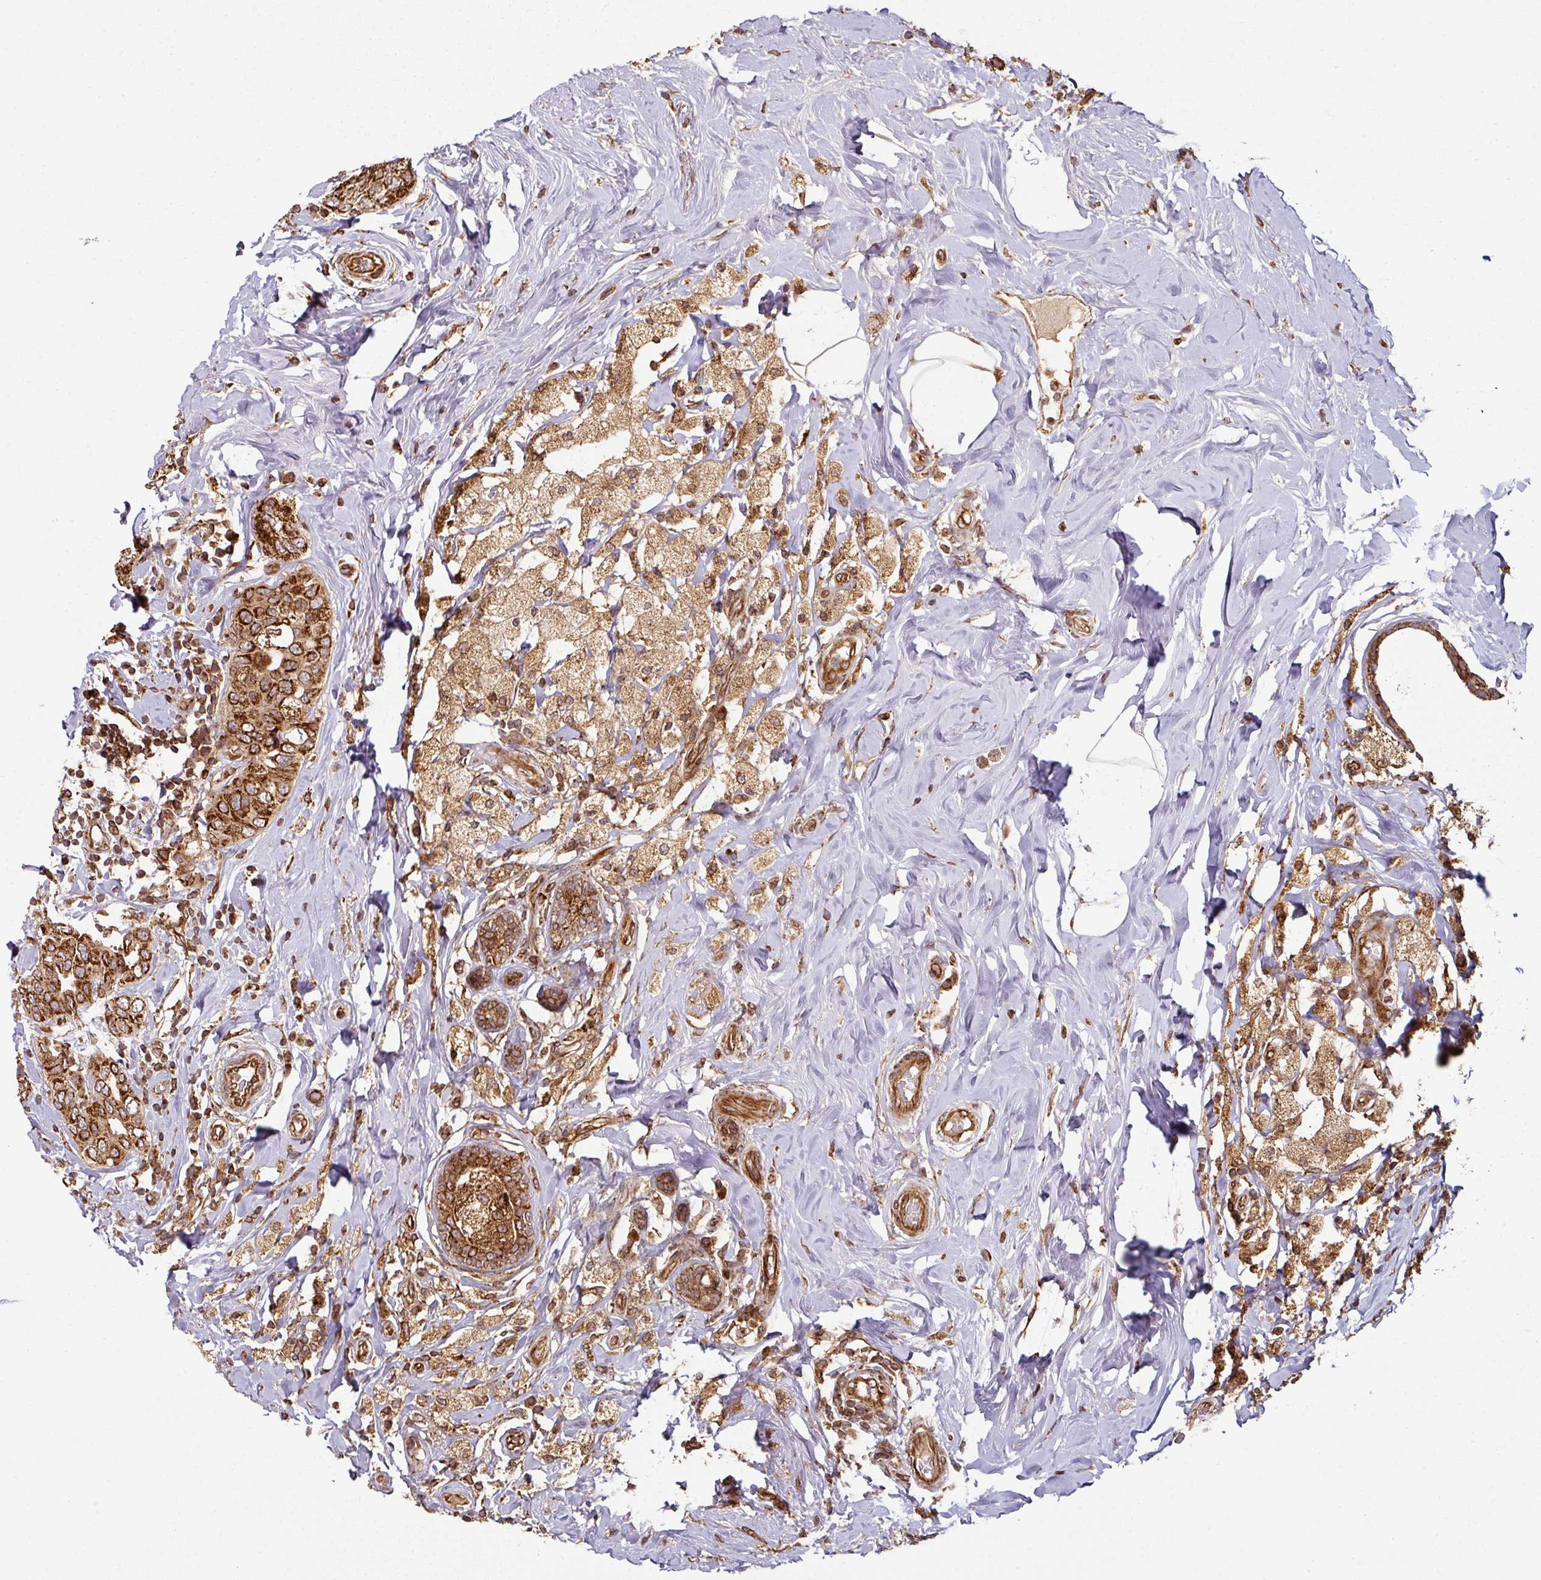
{"staining": {"intensity": "strong", "quantity": ">75%", "location": "cytoplasmic/membranous"}, "tissue": "breast cancer", "cell_type": "Tumor cells", "image_type": "cancer", "snomed": [{"axis": "morphology", "description": "Lobular carcinoma"}, {"axis": "topography", "description": "Breast"}], "caption": "Immunohistochemical staining of human breast lobular carcinoma displays strong cytoplasmic/membranous protein expression in approximately >75% of tumor cells. (IHC, brightfield microscopy, high magnification).", "gene": "TRAP1", "patient": {"sex": "female", "age": 51}}